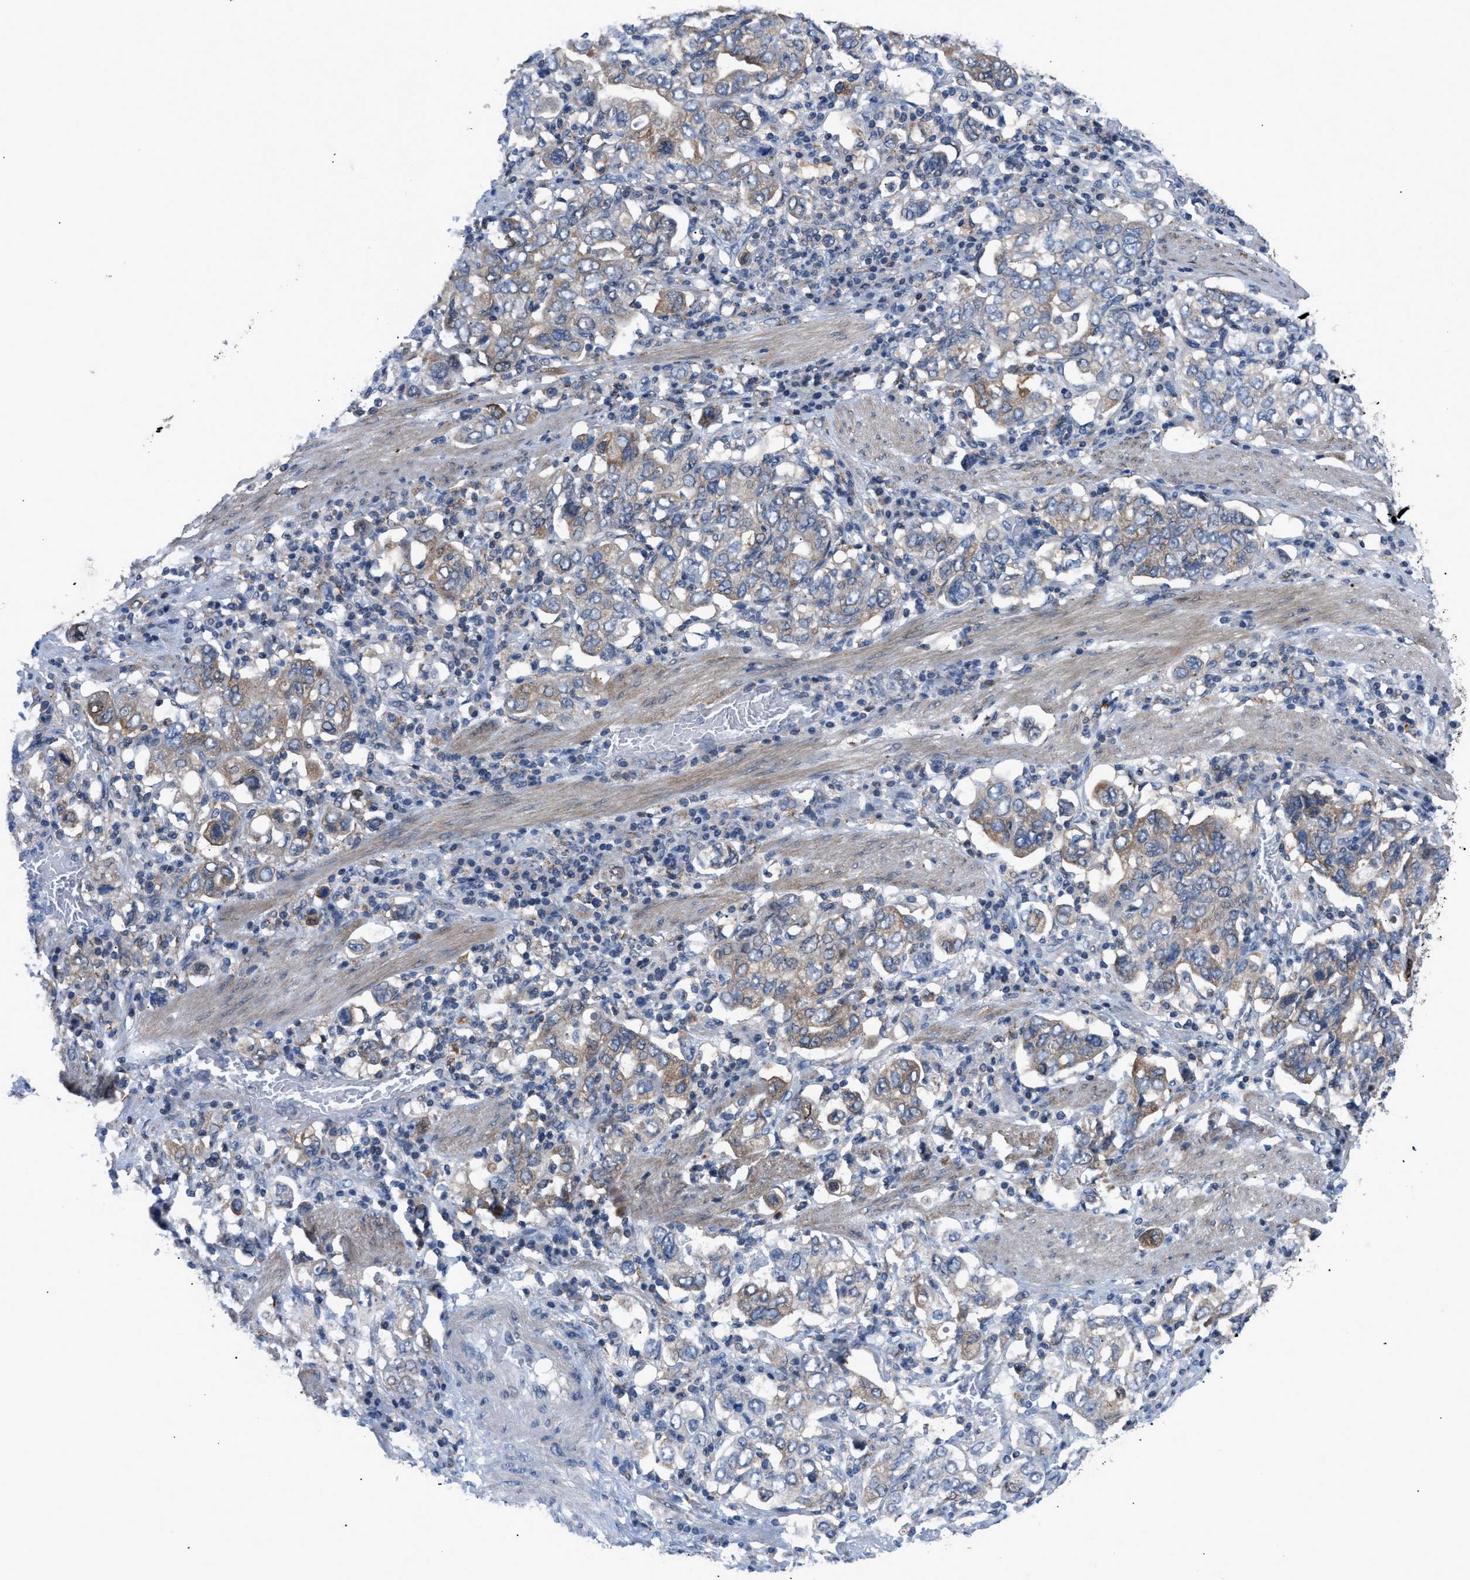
{"staining": {"intensity": "moderate", "quantity": ">75%", "location": "cytoplasmic/membranous"}, "tissue": "stomach cancer", "cell_type": "Tumor cells", "image_type": "cancer", "snomed": [{"axis": "morphology", "description": "Adenocarcinoma, NOS"}, {"axis": "topography", "description": "Stomach, upper"}], "caption": "Tumor cells display moderate cytoplasmic/membranous staining in about >75% of cells in stomach cancer (adenocarcinoma). (Brightfield microscopy of DAB IHC at high magnification).", "gene": "TMEM45B", "patient": {"sex": "male", "age": 62}}